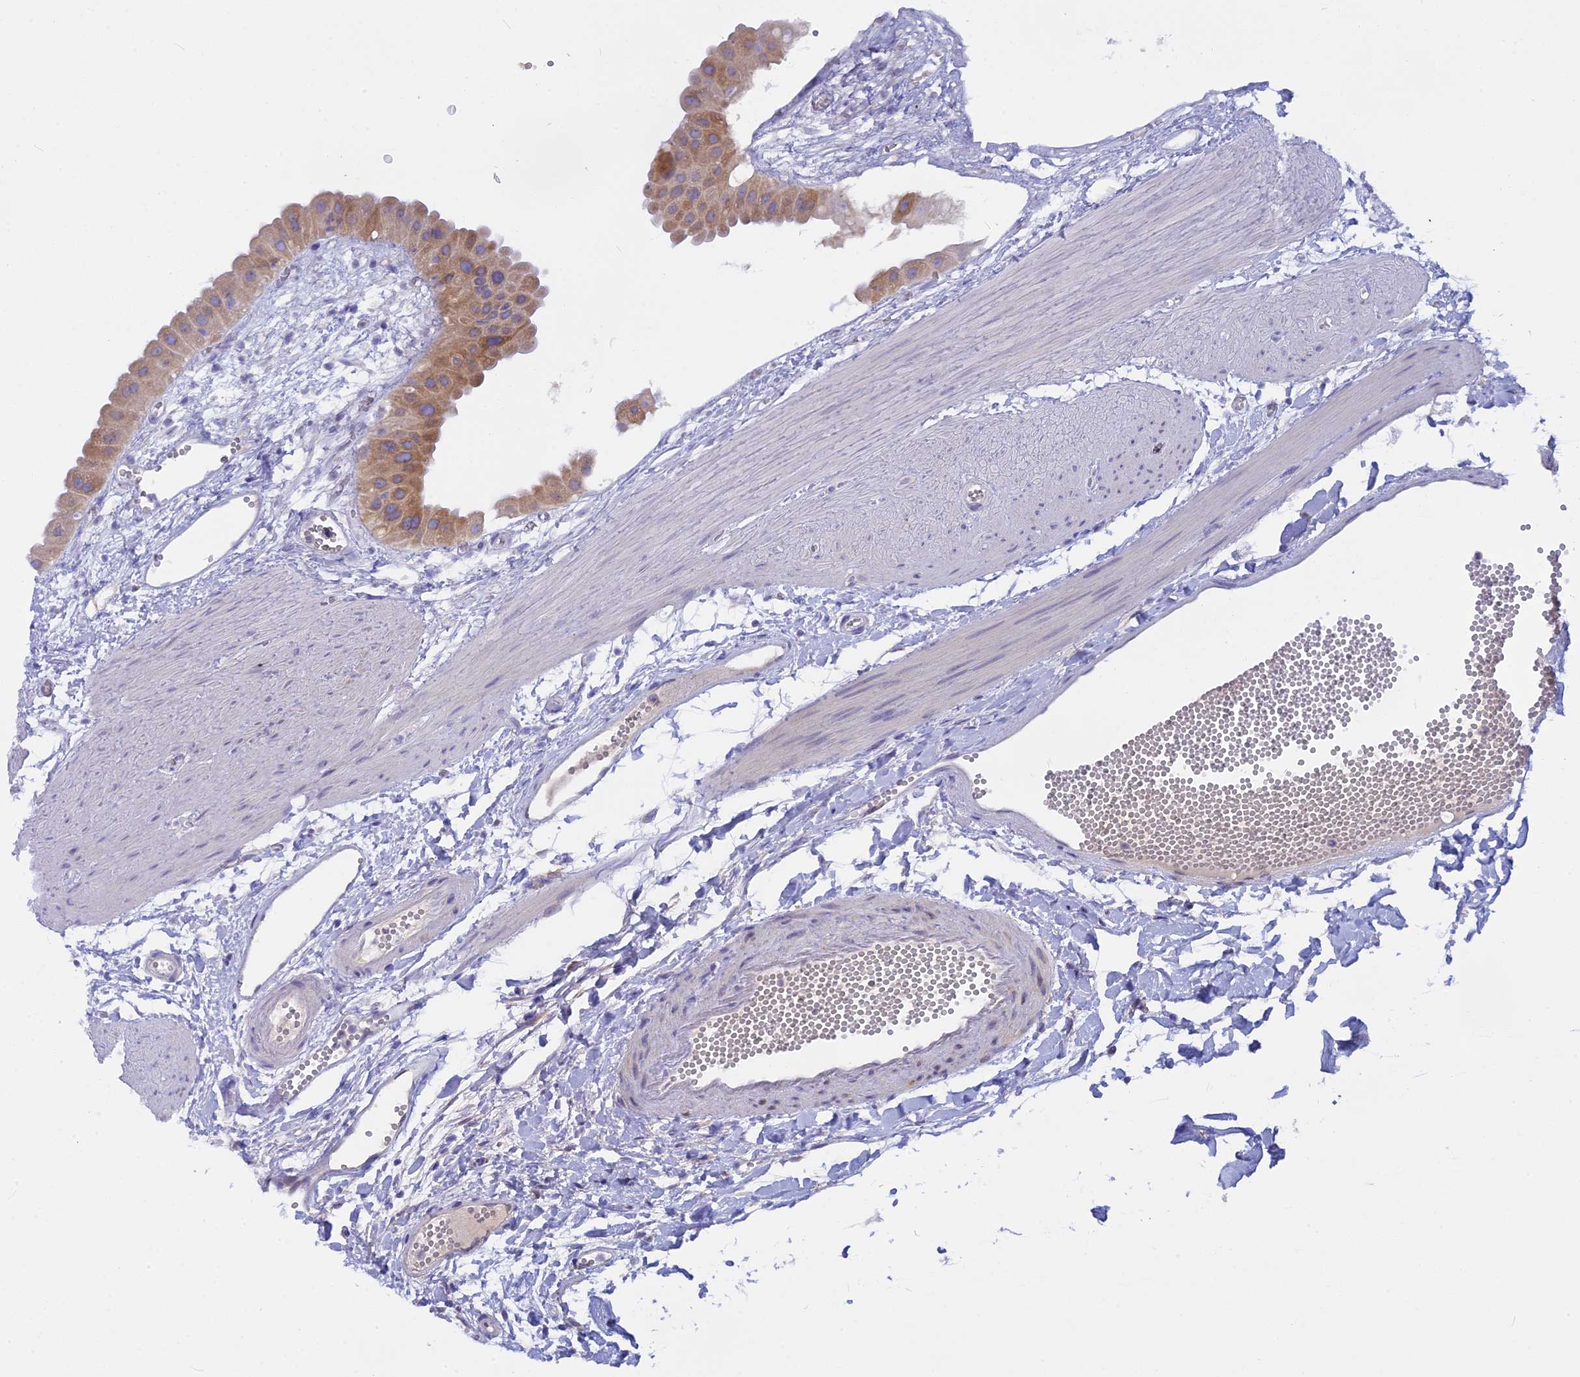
{"staining": {"intensity": "moderate", "quantity": ">75%", "location": "cytoplasmic/membranous"}, "tissue": "gallbladder", "cell_type": "Glandular cells", "image_type": "normal", "snomed": [{"axis": "morphology", "description": "Normal tissue, NOS"}, {"axis": "topography", "description": "Gallbladder"}], "caption": "IHC of normal gallbladder displays medium levels of moderate cytoplasmic/membranous expression in about >75% of glandular cells.", "gene": "TLCD1", "patient": {"sex": "female", "age": 64}}